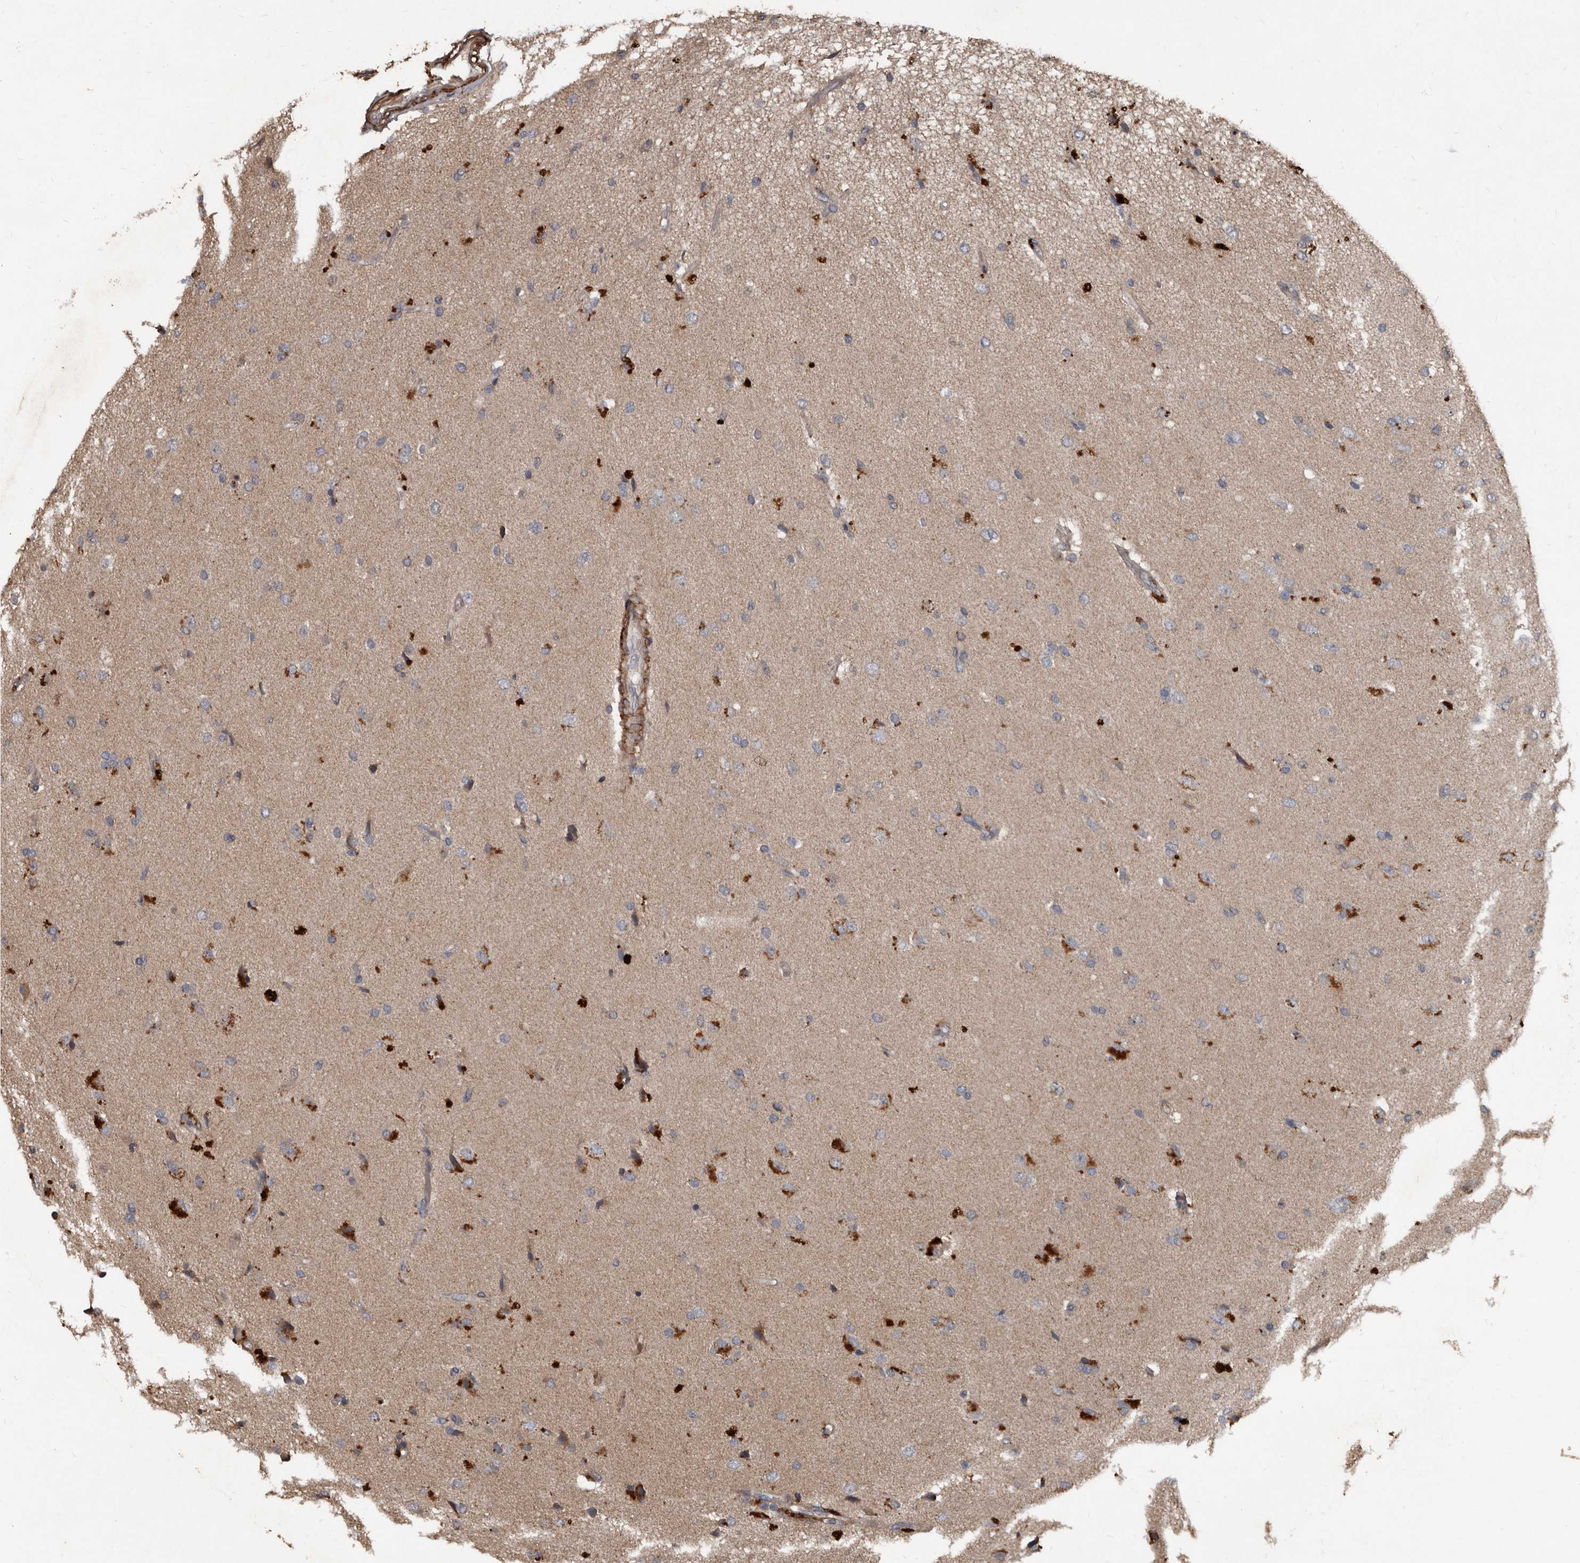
{"staining": {"intensity": "negative", "quantity": "none", "location": "none"}, "tissue": "glioma", "cell_type": "Tumor cells", "image_type": "cancer", "snomed": [{"axis": "morphology", "description": "Glioma, malignant, High grade"}, {"axis": "topography", "description": "Brain"}], "caption": "Immunohistochemical staining of glioma exhibits no significant expression in tumor cells.", "gene": "GREB1", "patient": {"sex": "male", "age": 72}}